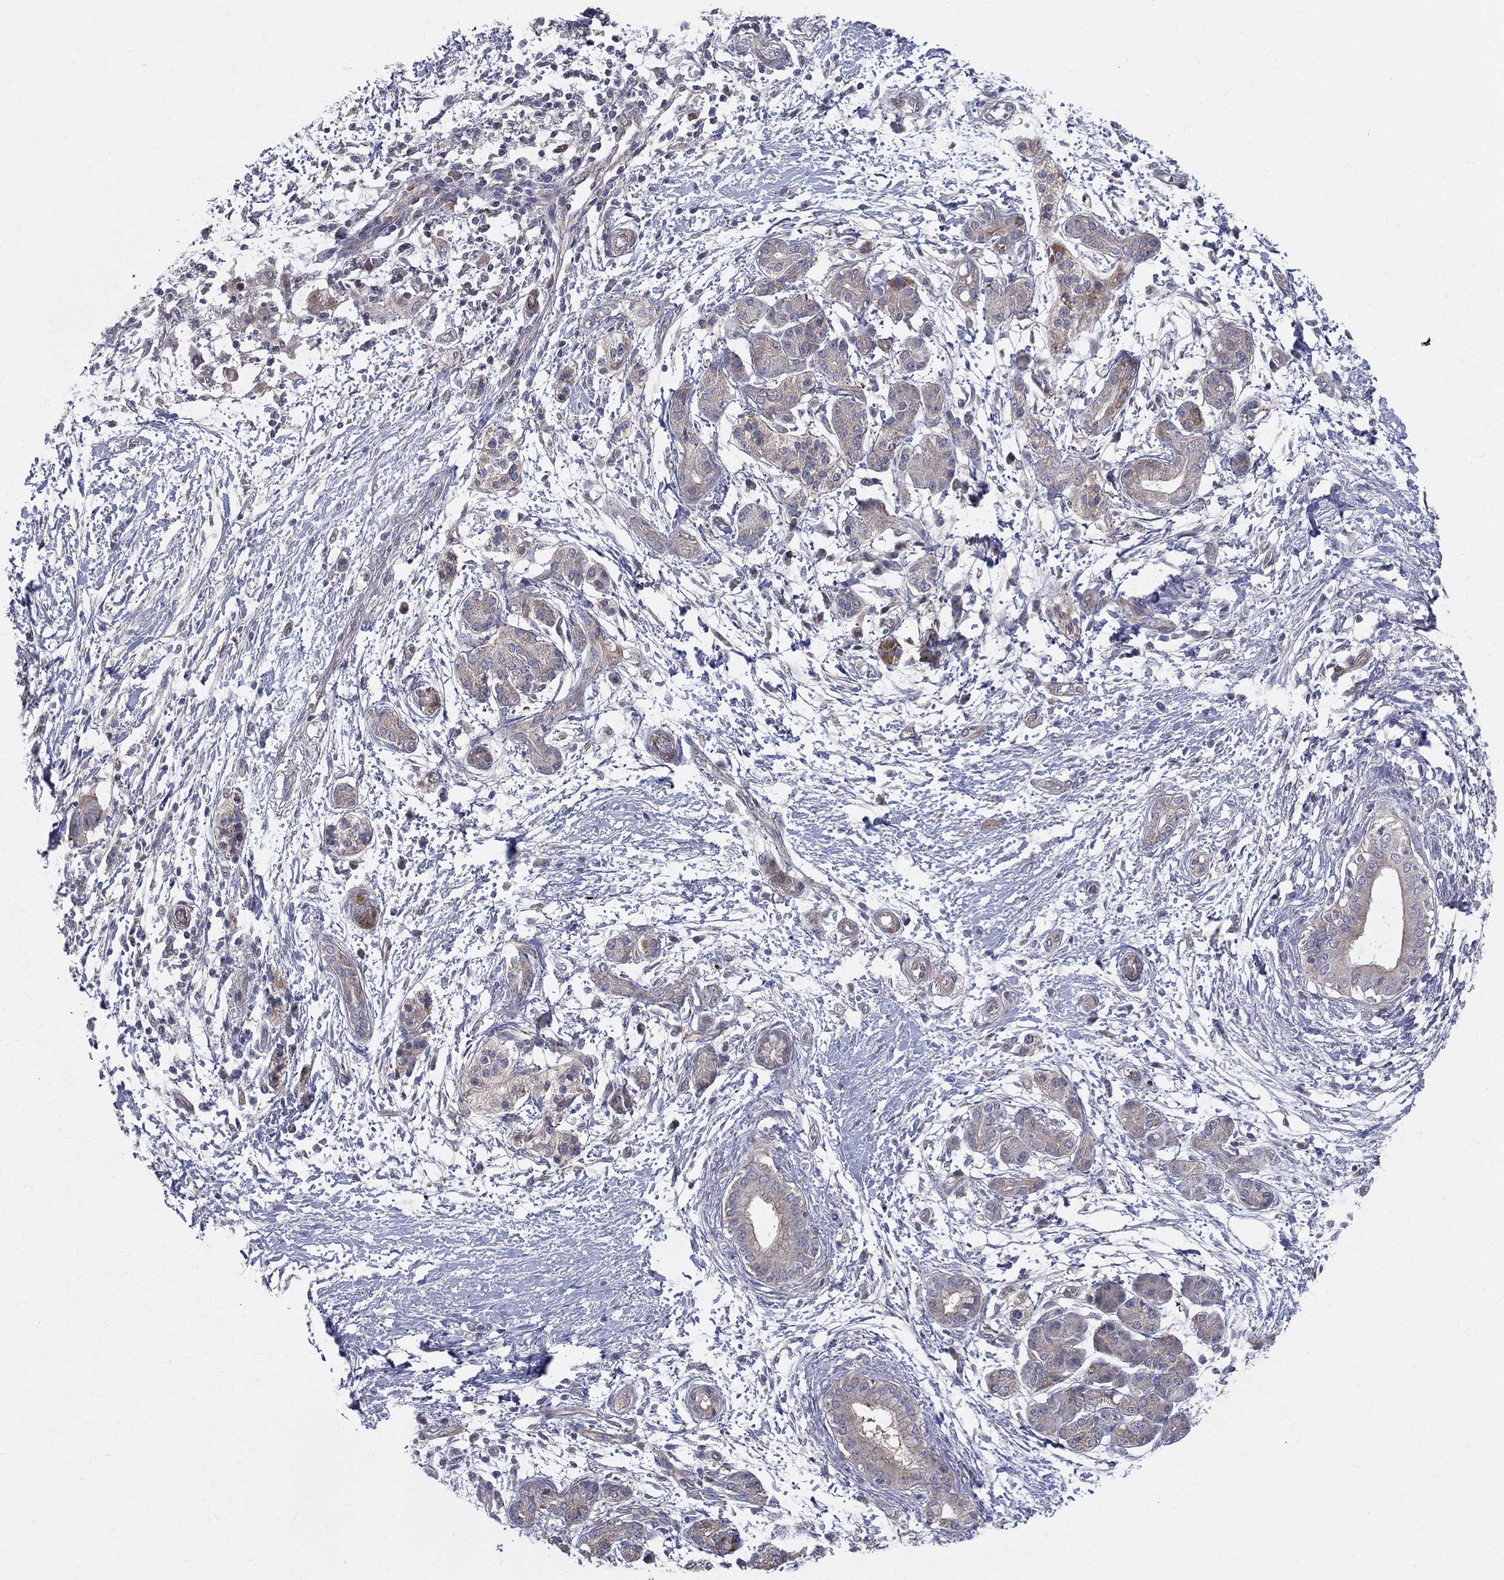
{"staining": {"intensity": "negative", "quantity": "none", "location": "none"}, "tissue": "pancreatic cancer", "cell_type": "Tumor cells", "image_type": "cancer", "snomed": [{"axis": "morphology", "description": "Adenocarcinoma, NOS"}, {"axis": "topography", "description": "Pancreas"}], "caption": "There is no significant staining in tumor cells of pancreatic adenocarcinoma.", "gene": "POMZP3", "patient": {"sex": "female", "age": 72}}